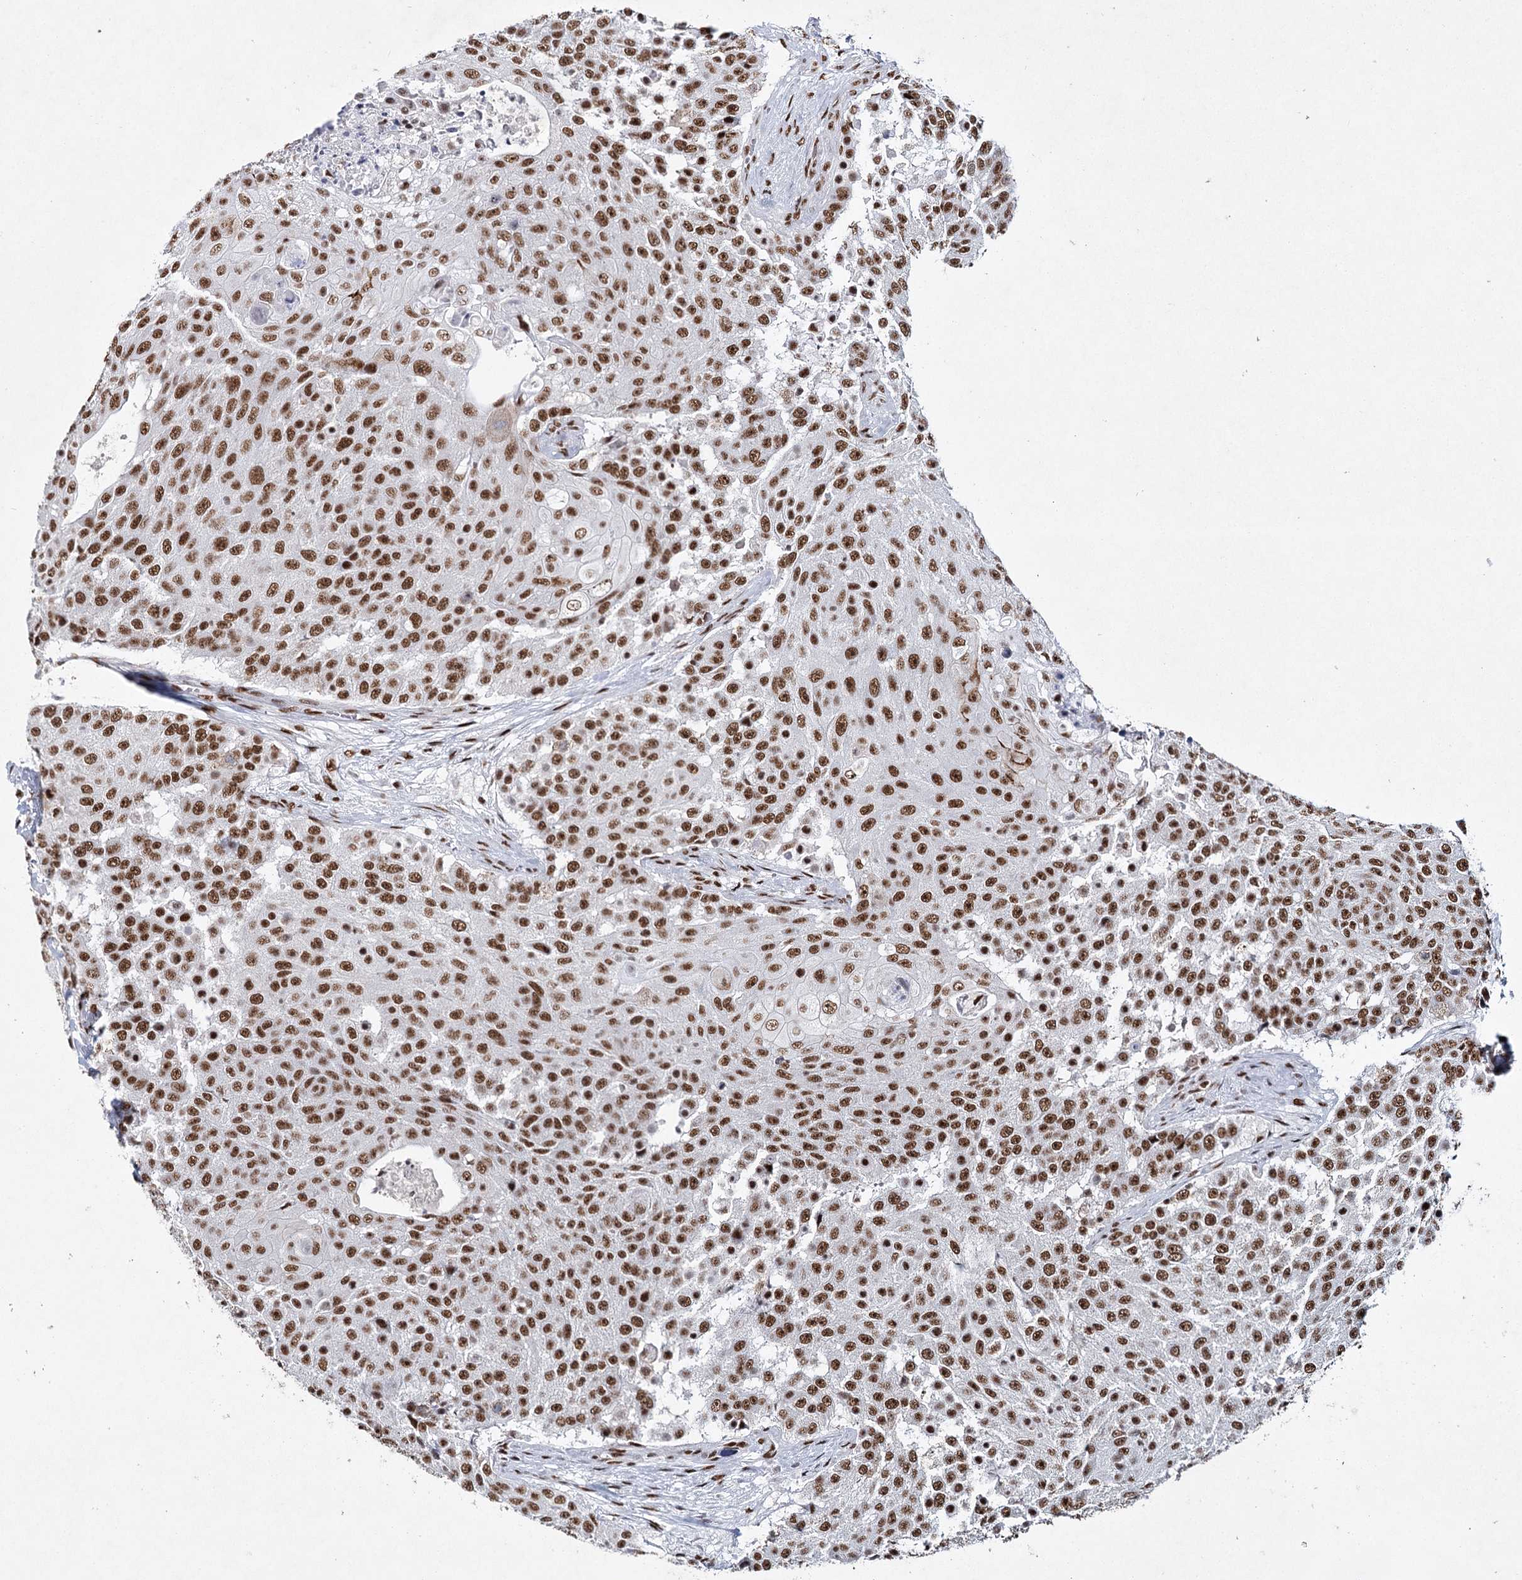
{"staining": {"intensity": "moderate", "quantity": ">75%", "location": "nuclear"}, "tissue": "urothelial cancer", "cell_type": "Tumor cells", "image_type": "cancer", "snomed": [{"axis": "morphology", "description": "Urothelial carcinoma, High grade"}, {"axis": "topography", "description": "Urinary bladder"}], "caption": "High-grade urothelial carcinoma stained with a protein marker demonstrates moderate staining in tumor cells.", "gene": "SCAF8", "patient": {"sex": "female", "age": 63}}